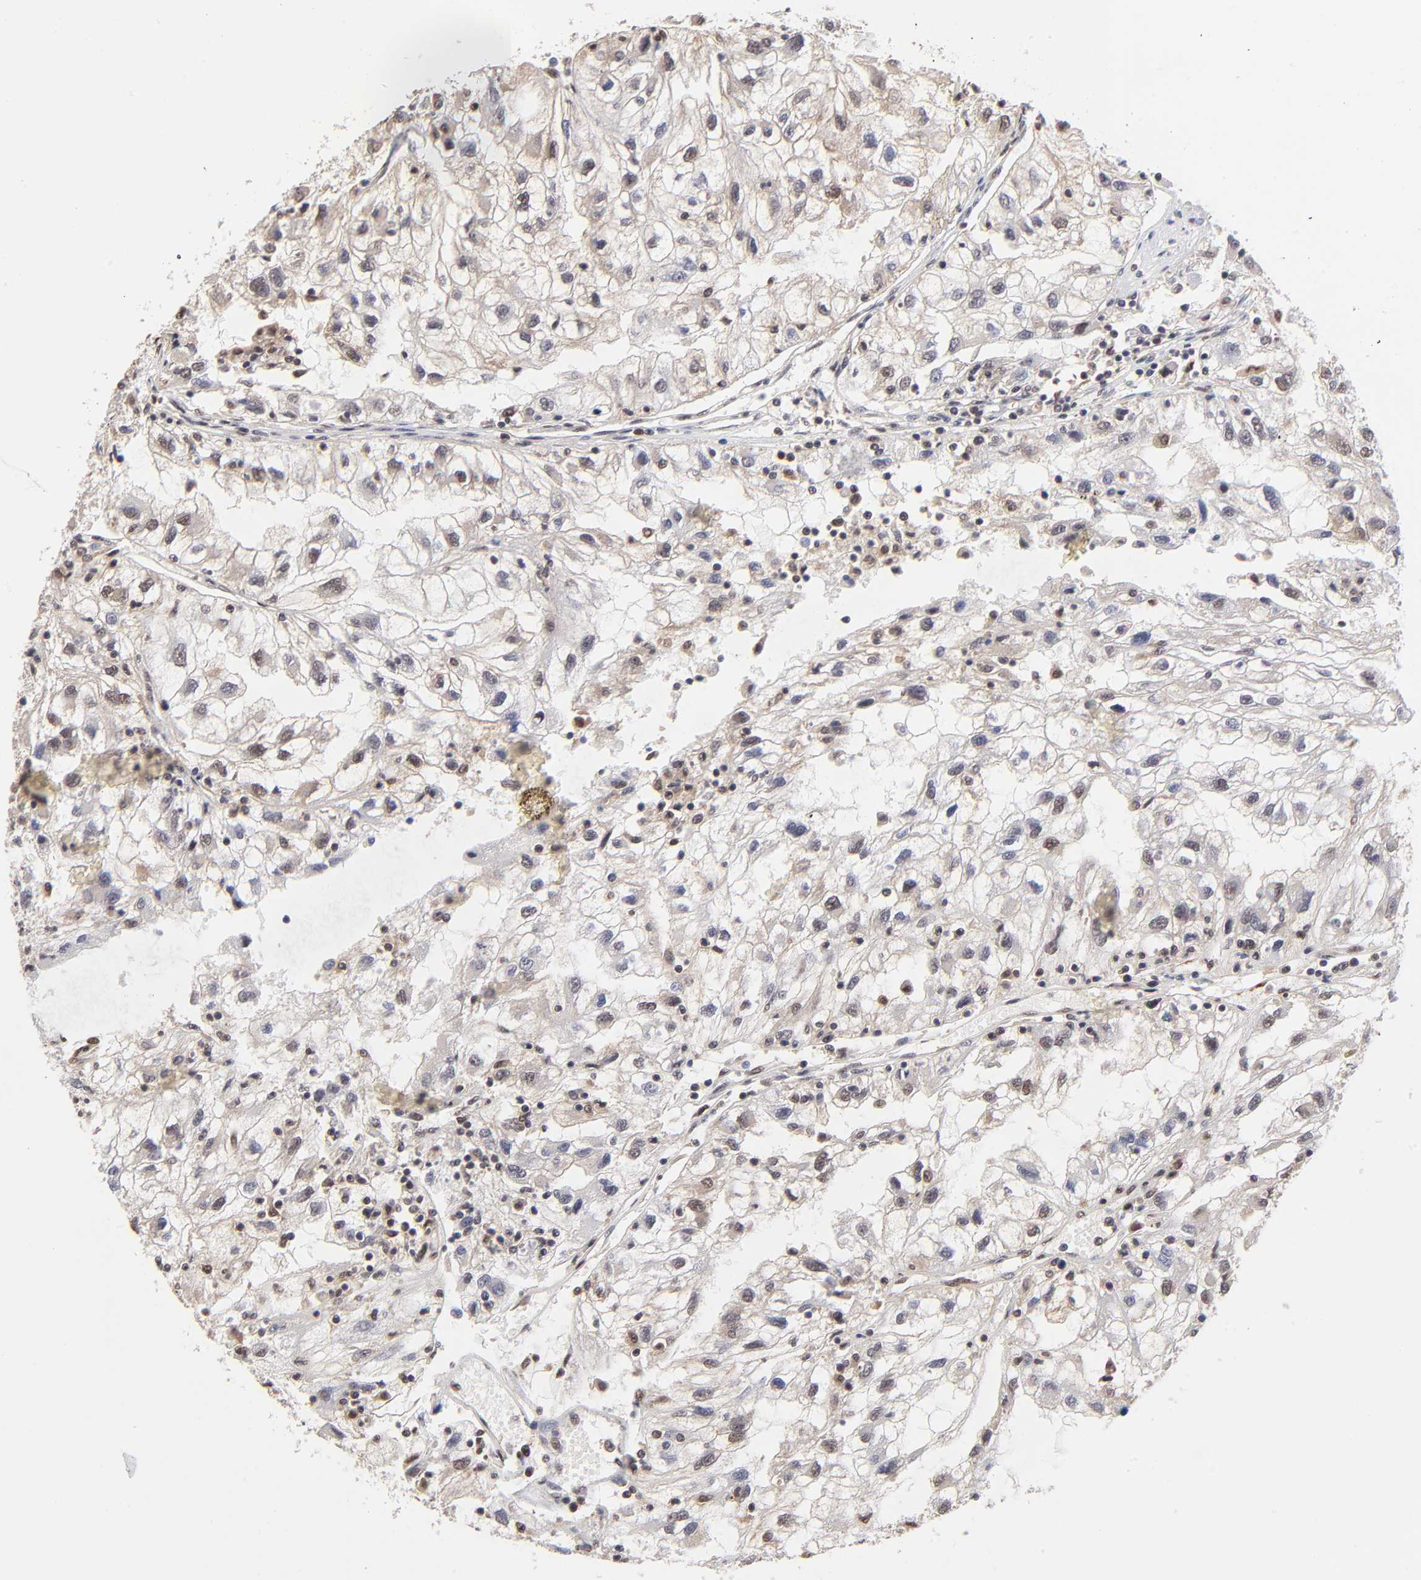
{"staining": {"intensity": "weak", "quantity": "25%-75%", "location": "nuclear"}, "tissue": "renal cancer", "cell_type": "Tumor cells", "image_type": "cancer", "snomed": [{"axis": "morphology", "description": "Normal tissue, NOS"}, {"axis": "morphology", "description": "Adenocarcinoma, NOS"}, {"axis": "topography", "description": "Kidney"}], "caption": "High-power microscopy captured an immunohistochemistry (IHC) image of renal adenocarcinoma, revealing weak nuclear expression in approximately 25%-75% of tumor cells.", "gene": "PSMC4", "patient": {"sex": "male", "age": 71}}